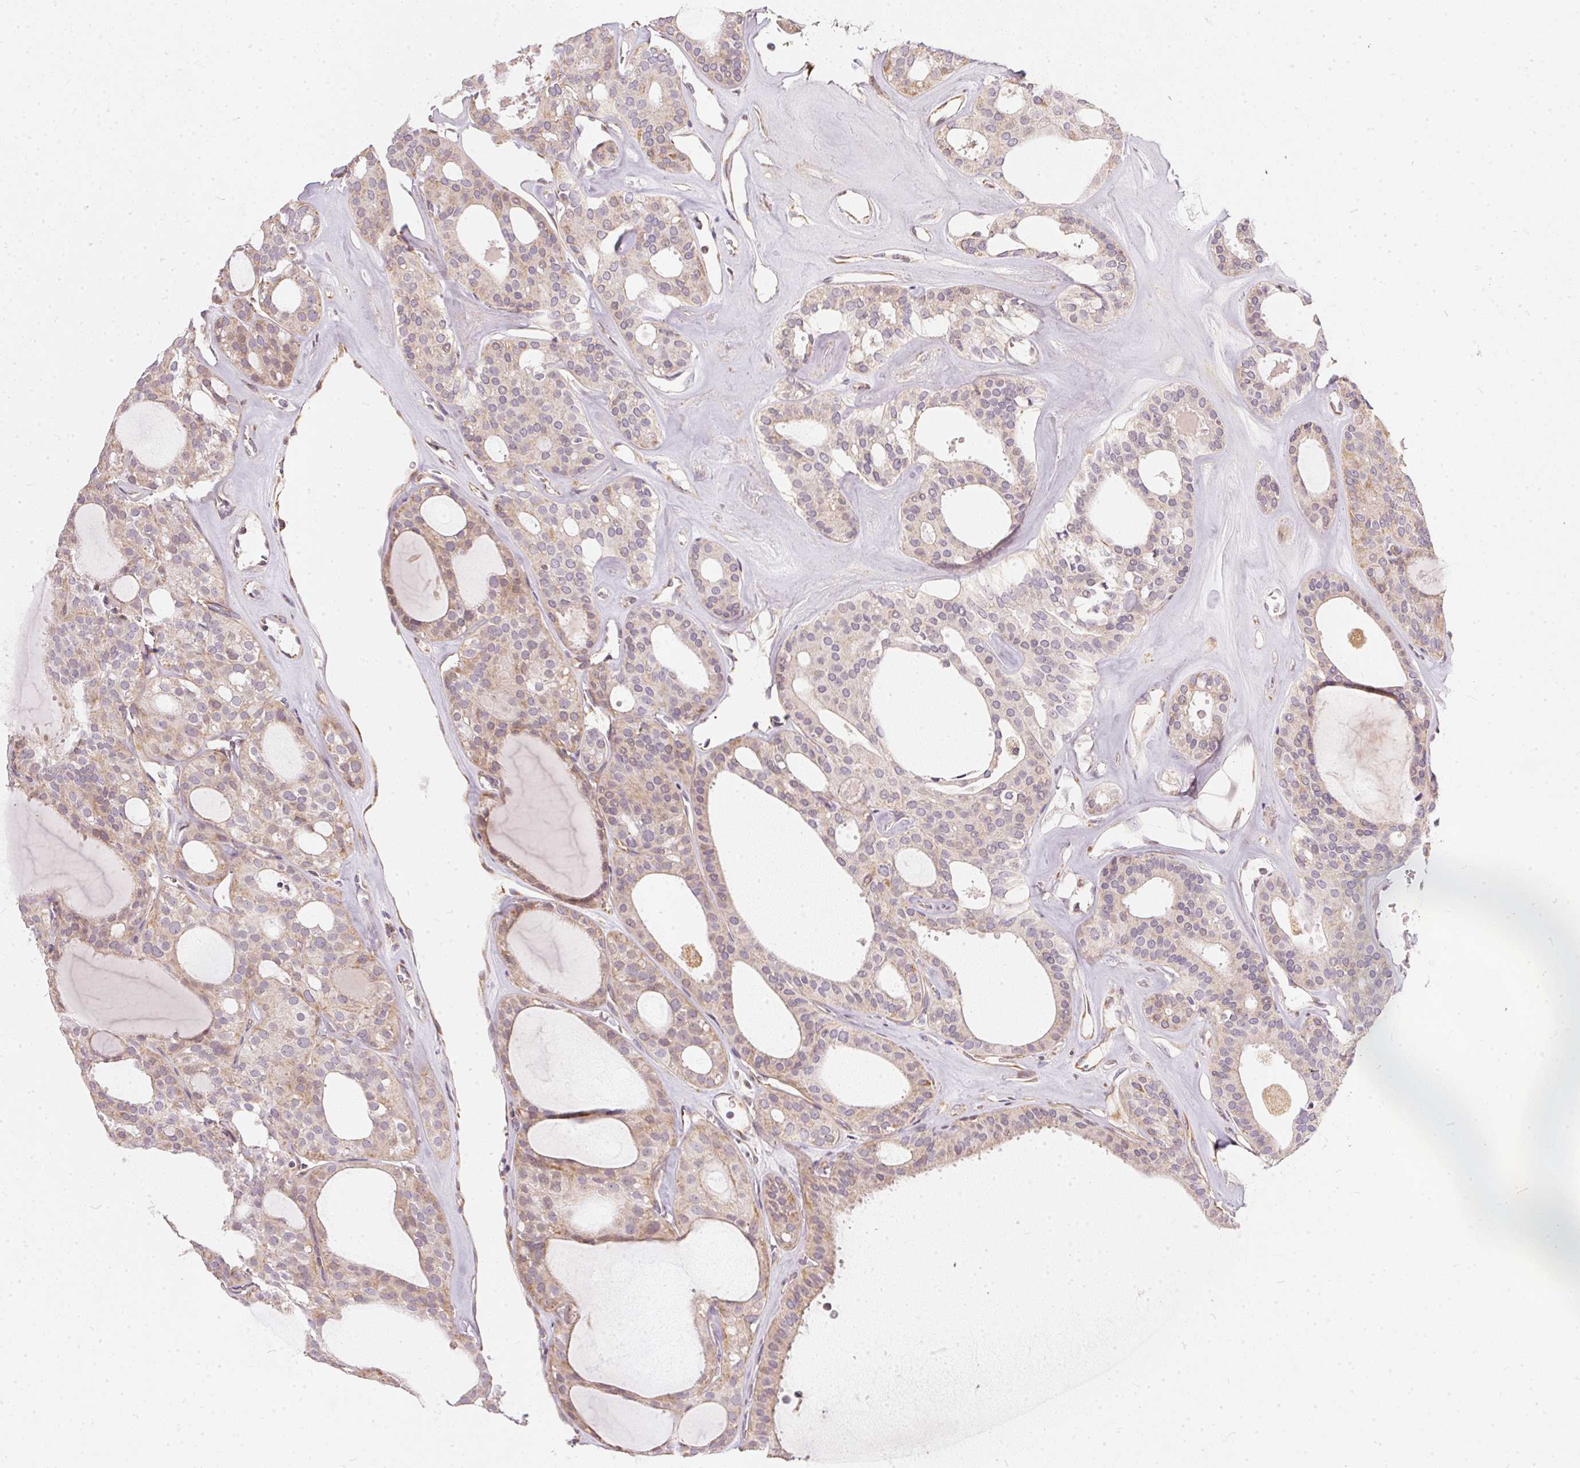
{"staining": {"intensity": "weak", "quantity": "<25%", "location": "cytoplasmic/membranous"}, "tissue": "thyroid cancer", "cell_type": "Tumor cells", "image_type": "cancer", "snomed": [{"axis": "morphology", "description": "Follicular adenoma carcinoma, NOS"}, {"axis": "topography", "description": "Thyroid gland"}], "caption": "Micrograph shows no protein staining in tumor cells of follicular adenoma carcinoma (thyroid) tissue.", "gene": "VWA5B2", "patient": {"sex": "male", "age": 75}}